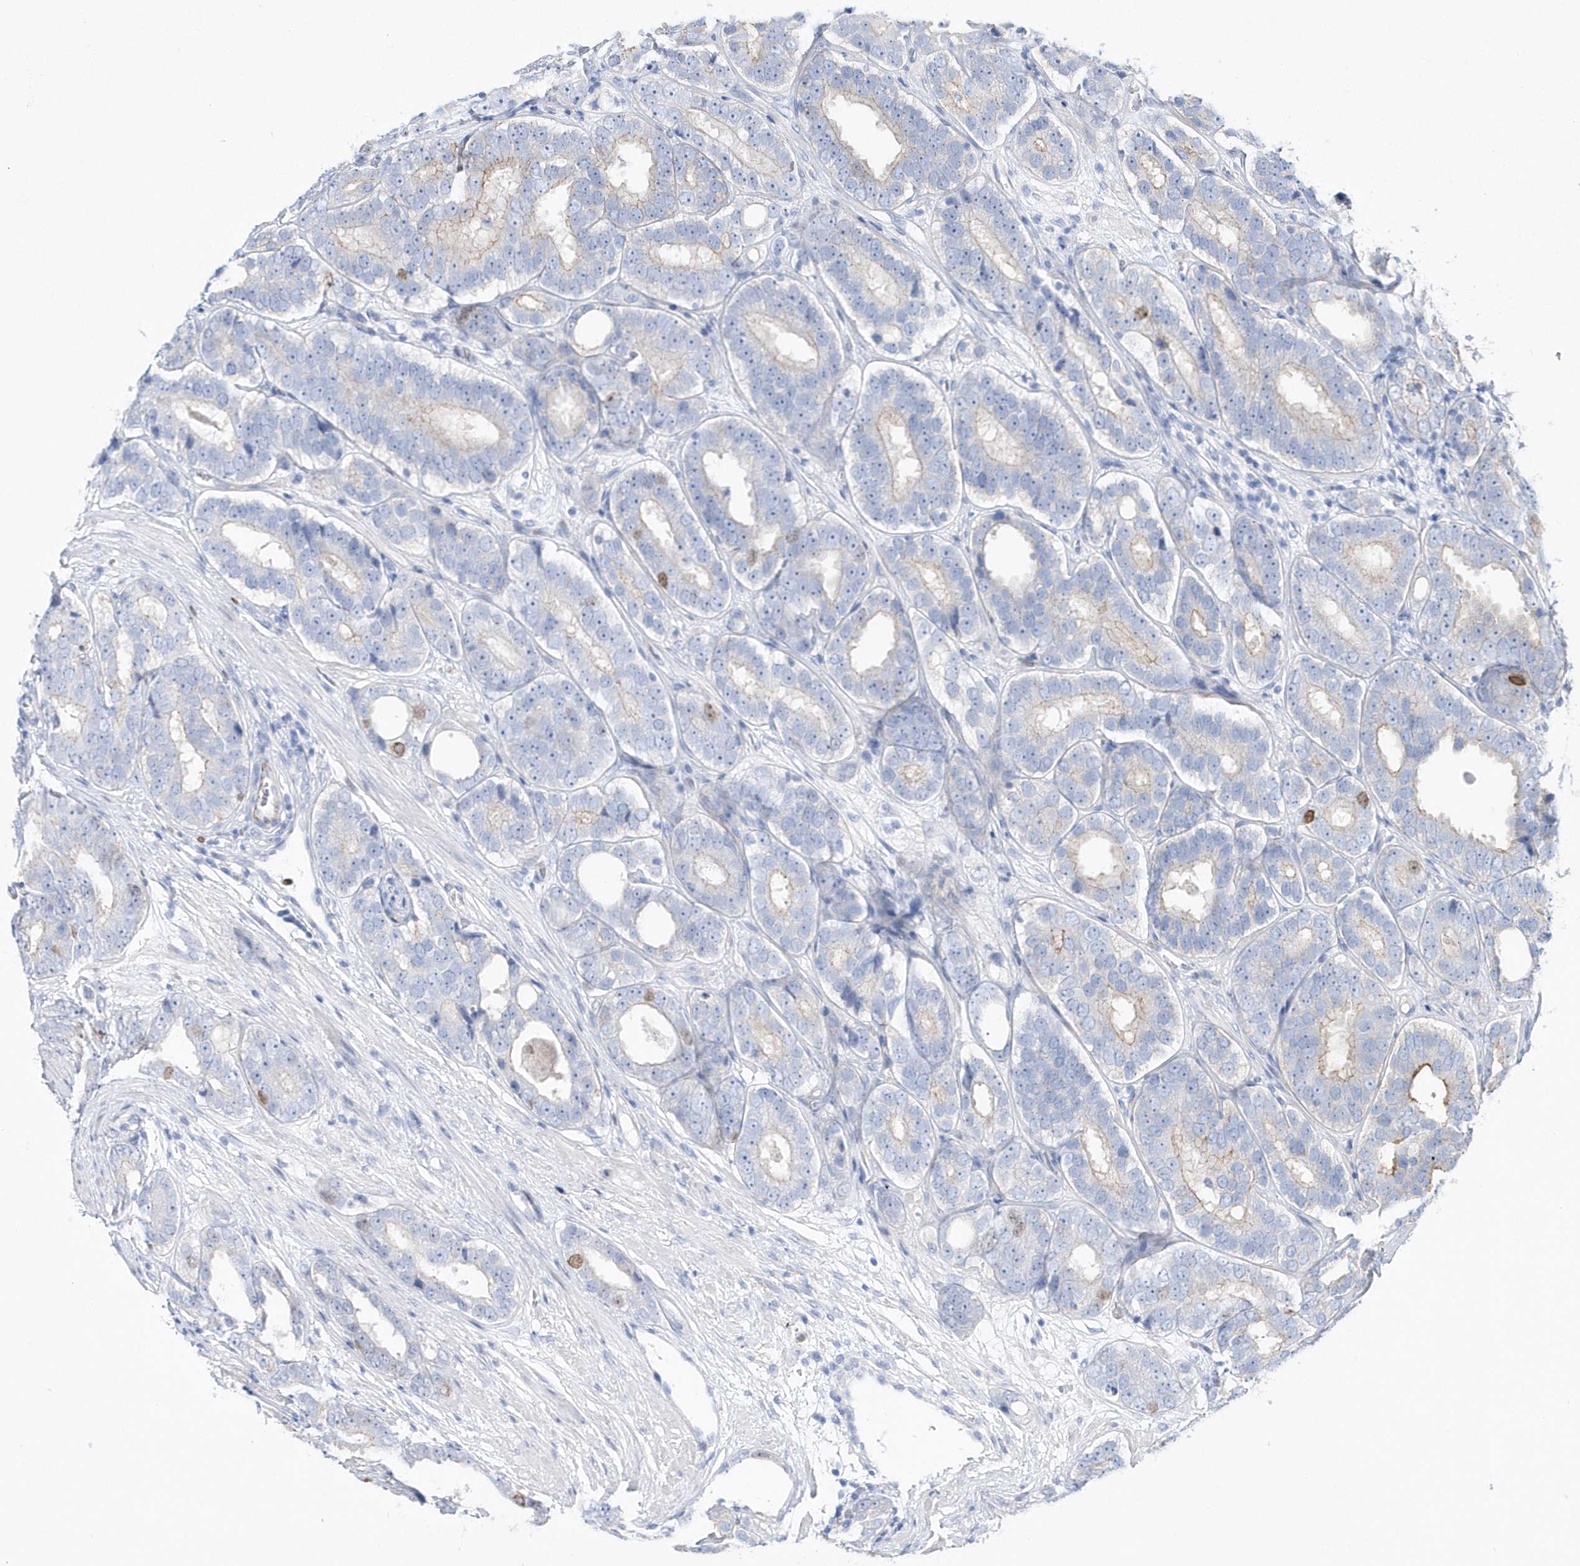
{"staining": {"intensity": "weak", "quantity": "<25%", "location": "cytoplasmic/membranous"}, "tissue": "prostate cancer", "cell_type": "Tumor cells", "image_type": "cancer", "snomed": [{"axis": "morphology", "description": "Adenocarcinoma, High grade"}, {"axis": "topography", "description": "Prostate"}], "caption": "Protein analysis of prostate cancer (high-grade adenocarcinoma) displays no significant expression in tumor cells. Brightfield microscopy of immunohistochemistry (IHC) stained with DAB (brown) and hematoxylin (blue), captured at high magnification.", "gene": "TMCO6", "patient": {"sex": "male", "age": 56}}